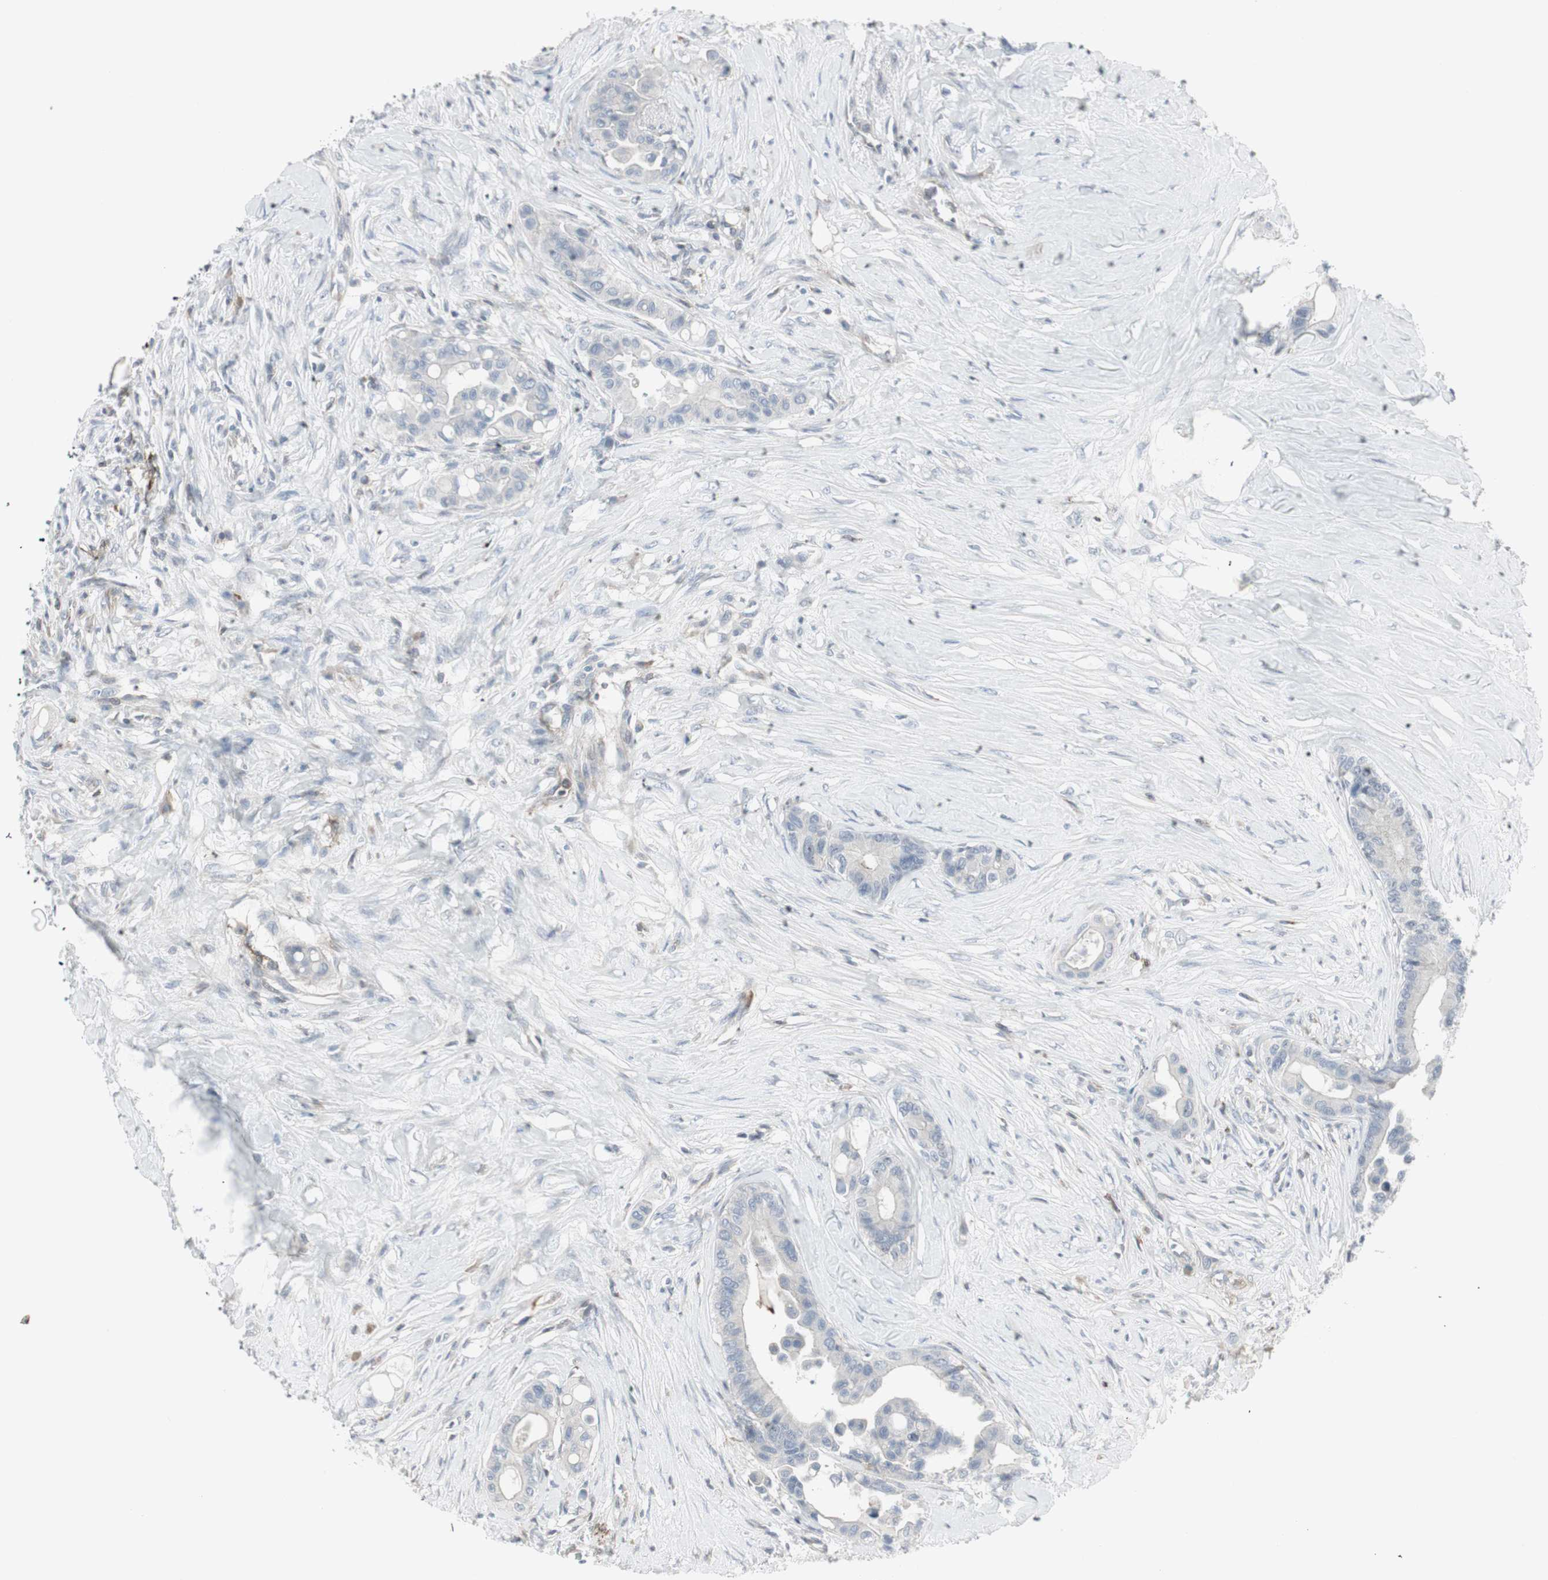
{"staining": {"intensity": "negative", "quantity": "none", "location": "none"}, "tissue": "colorectal cancer", "cell_type": "Tumor cells", "image_type": "cancer", "snomed": [{"axis": "morphology", "description": "Normal tissue, NOS"}, {"axis": "morphology", "description": "Adenocarcinoma, NOS"}, {"axis": "topography", "description": "Colon"}], "caption": "The micrograph reveals no significant positivity in tumor cells of adenocarcinoma (colorectal). The staining is performed using DAB brown chromogen with nuclei counter-stained in using hematoxylin.", "gene": "MAP4K4", "patient": {"sex": "male", "age": 82}}